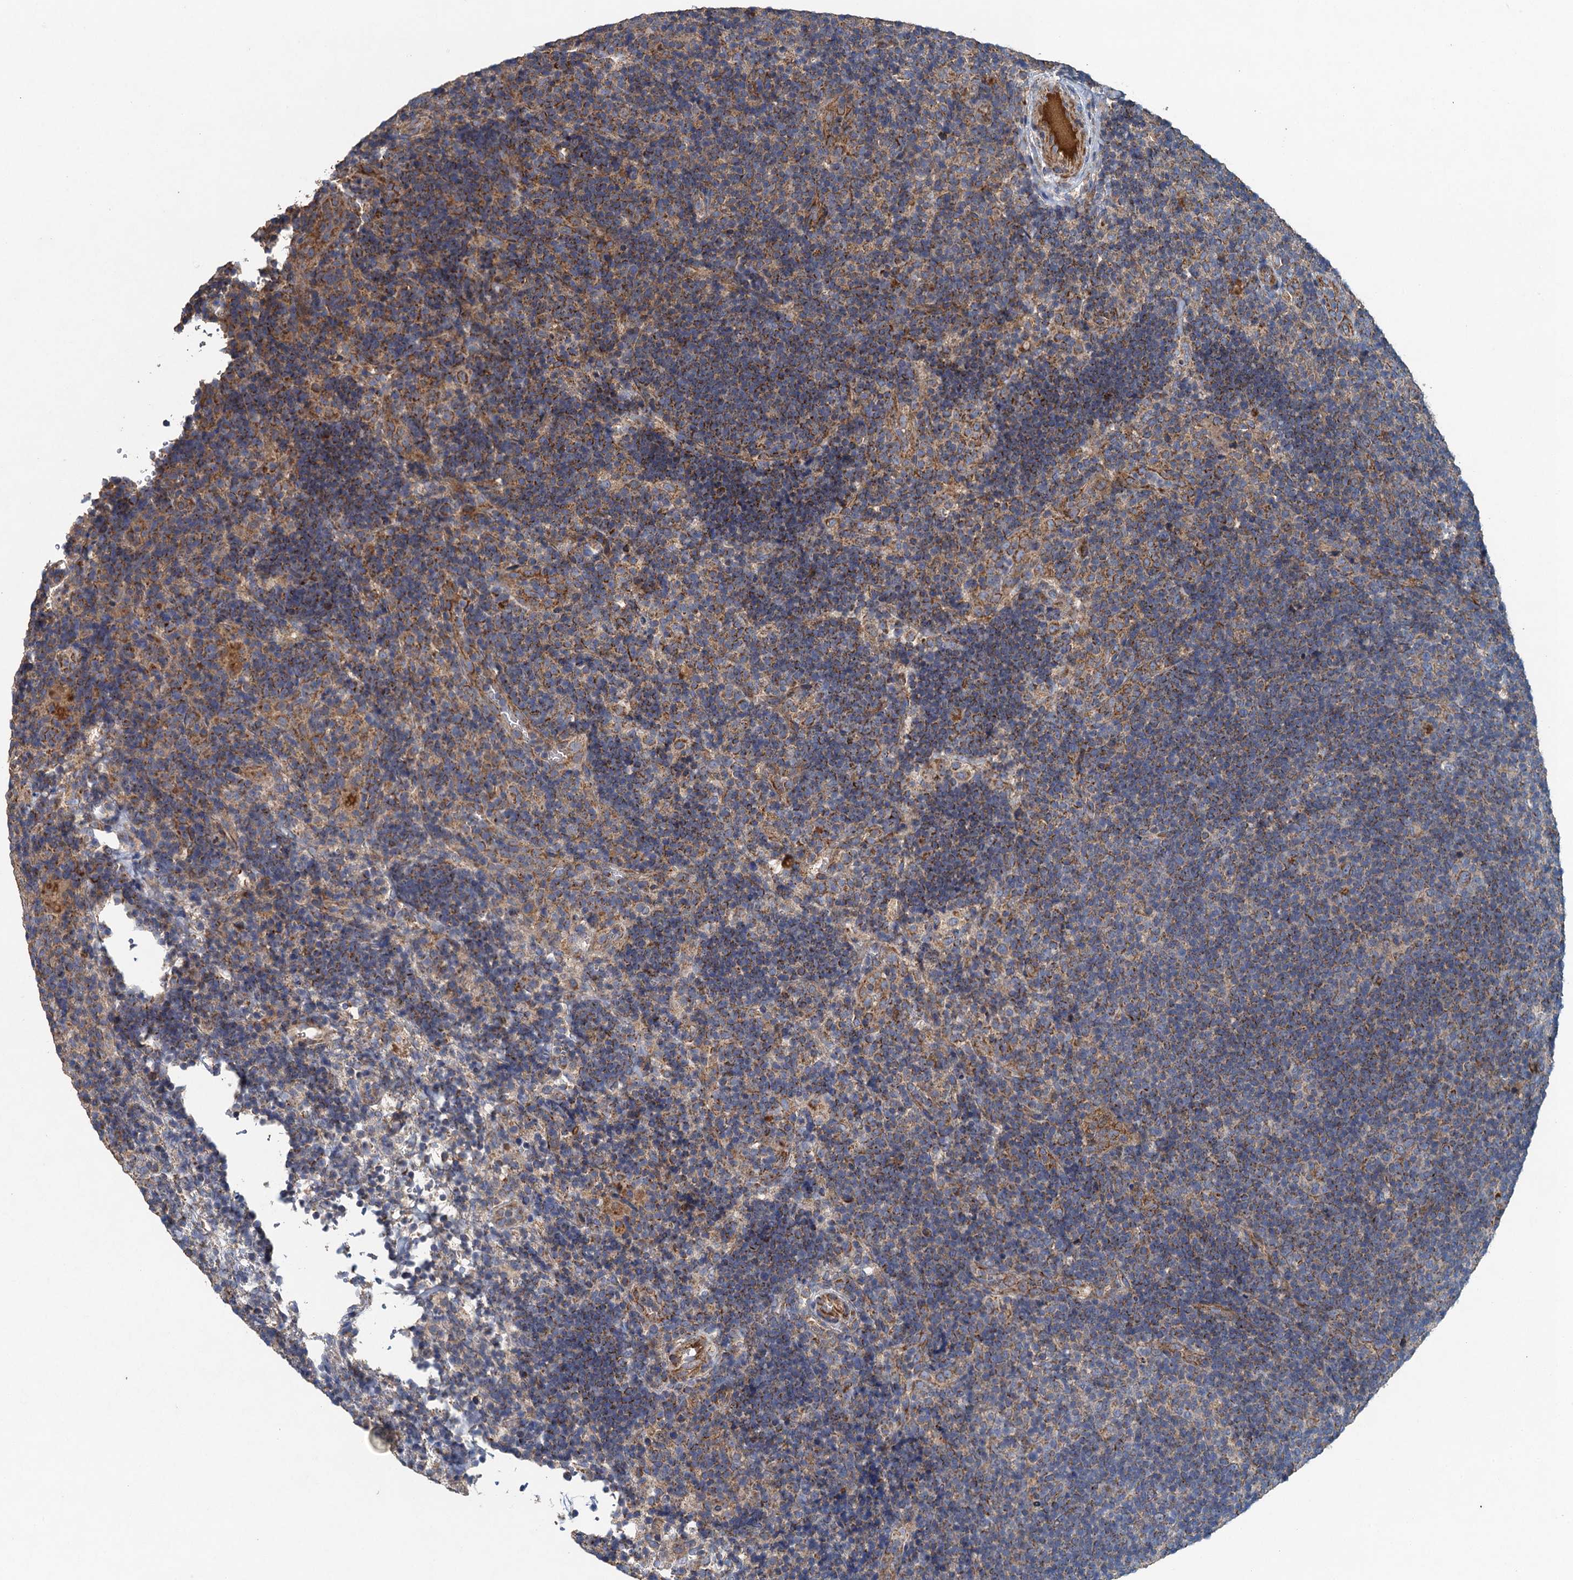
{"staining": {"intensity": "strong", "quantity": "25%-75%", "location": "cytoplasmic/membranous"}, "tissue": "lymphoma", "cell_type": "Tumor cells", "image_type": "cancer", "snomed": [{"axis": "morphology", "description": "Hodgkin's disease, NOS"}, {"axis": "topography", "description": "Lymph node"}], "caption": "Hodgkin's disease stained with DAB immunohistochemistry (IHC) demonstrates high levels of strong cytoplasmic/membranous staining in approximately 25%-75% of tumor cells.", "gene": "BCS1L", "patient": {"sex": "female", "age": 57}}